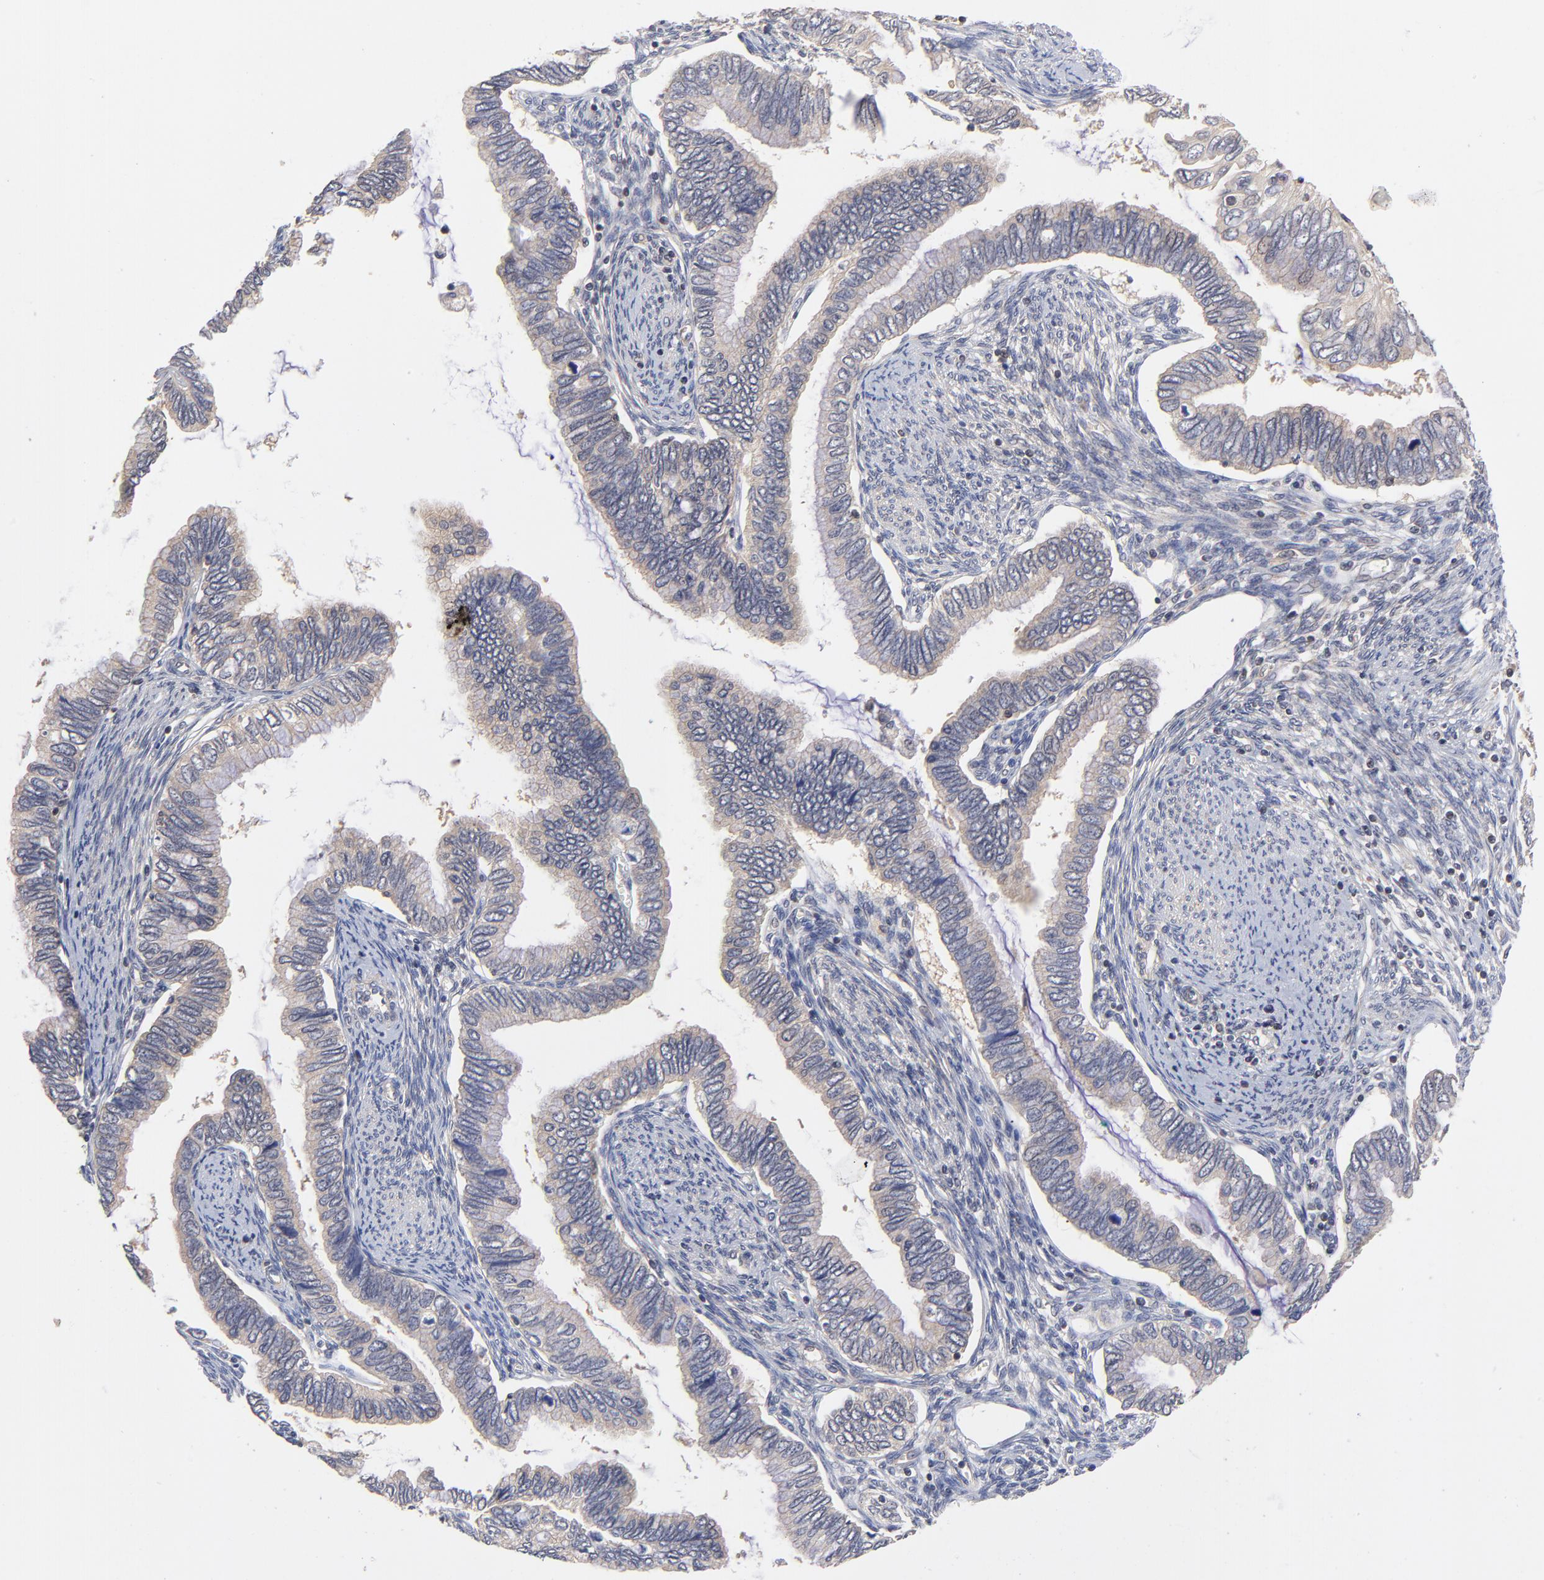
{"staining": {"intensity": "weak", "quantity": ">75%", "location": "cytoplasmic/membranous"}, "tissue": "cervical cancer", "cell_type": "Tumor cells", "image_type": "cancer", "snomed": [{"axis": "morphology", "description": "Adenocarcinoma, NOS"}, {"axis": "topography", "description": "Cervix"}], "caption": "Human cervical cancer stained with a protein marker shows weak staining in tumor cells.", "gene": "PCMT1", "patient": {"sex": "female", "age": 49}}